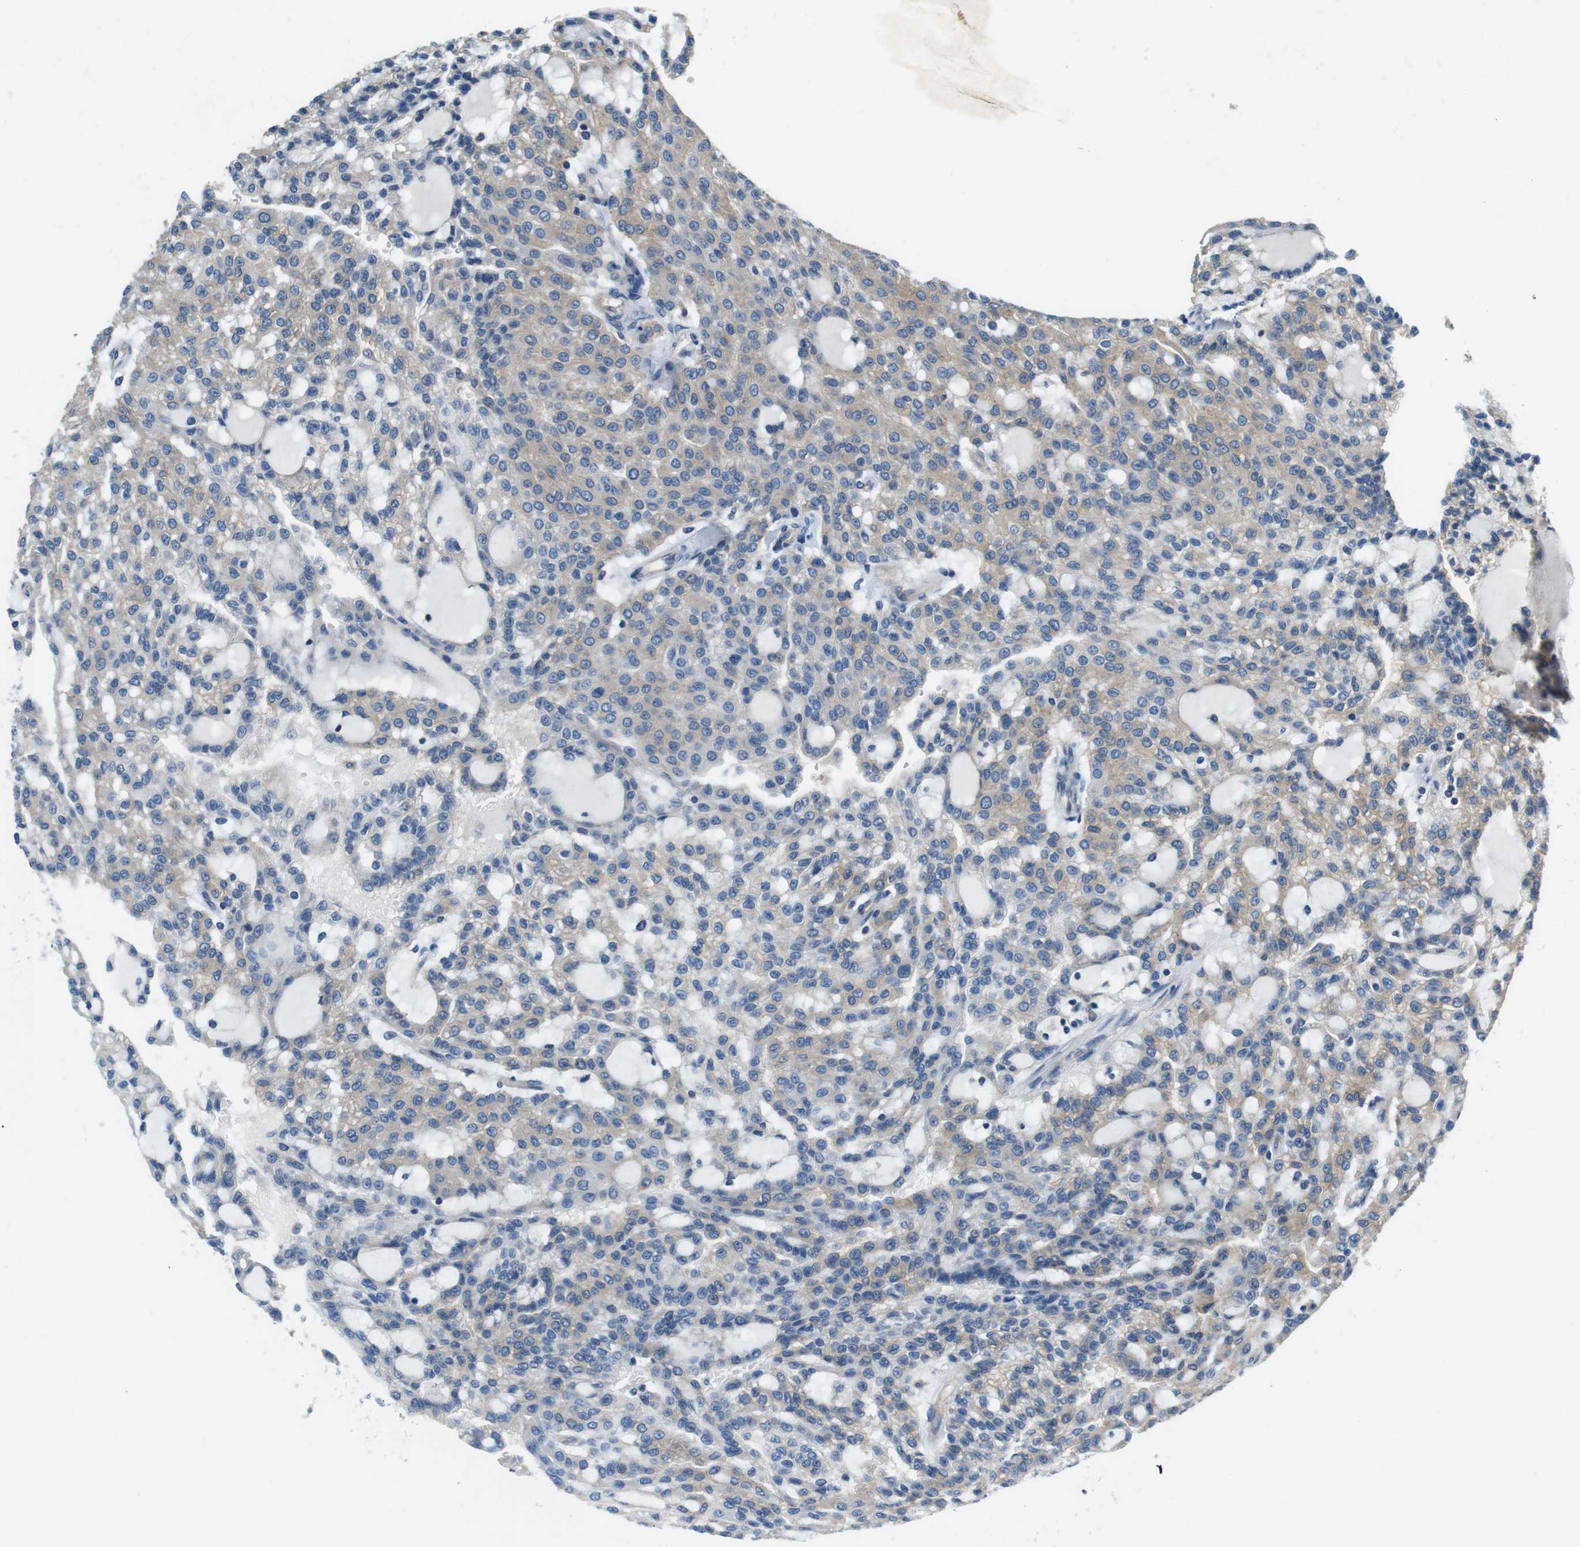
{"staining": {"intensity": "moderate", "quantity": ">75%", "location": "cytoplasmic/membranous"}, "tissue": "renal cancer", "cell_type": "Tumor cells", "image_type": "cancer", "snomed": [{"axis": "morphology", "description": "Adenocarcinoma, NOS"}, {"axis": "topography", "description": "Kidney"}], "caption": "Moderate cytoplasmic/membranous positivity is seen in approximately >75% of tumor cells in renal cancer (adenocarcinoma).", "gene": "DENND4C", "patient": {"sex": "male", "age": 63}}